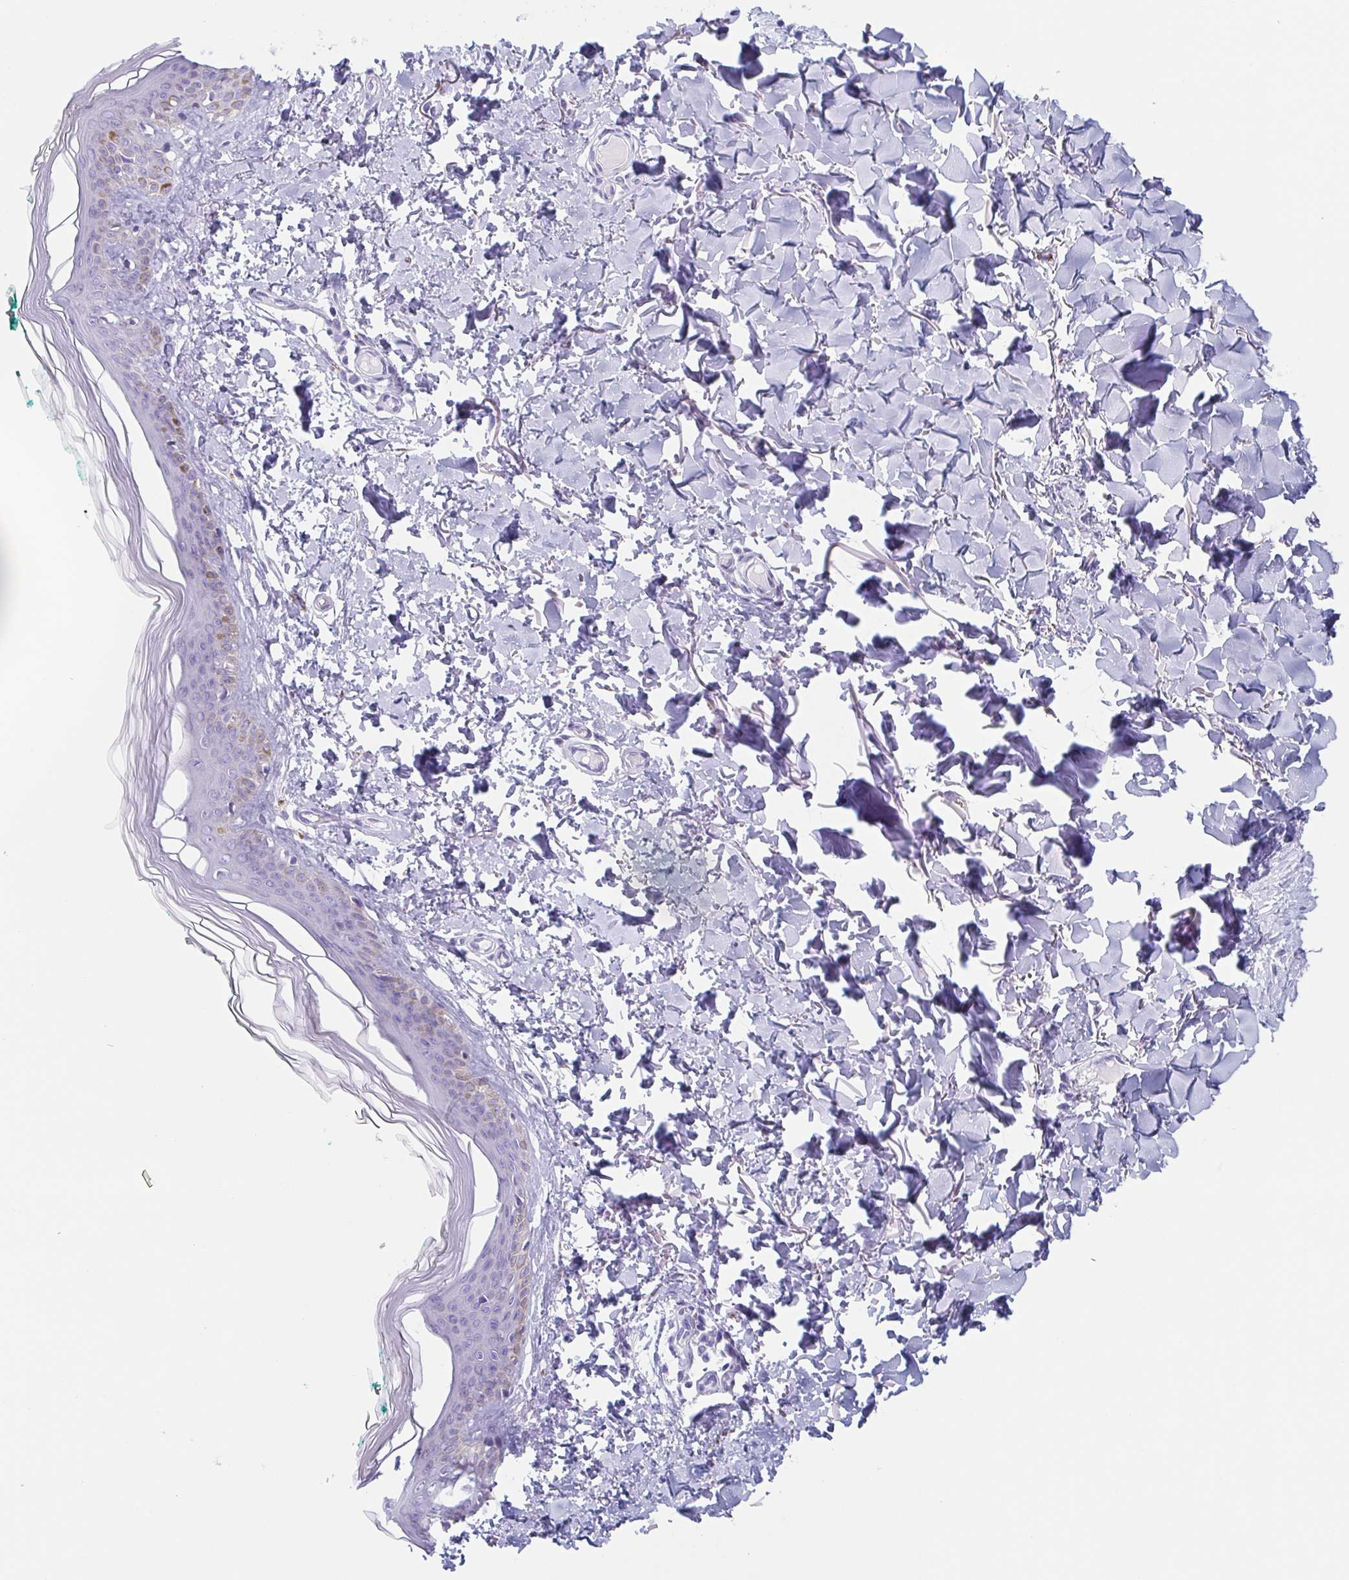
{"staining": {"intensity": "negative", "quantity": "none", "location": "none"}, "tissue": "skin", "cell_type": "Fibroblasts", "image_type": "normal", "snomed": [{"axis": "morphology", "description": "Normal tissue, NOS"}, {"axis": "topography", "description": "Skin"}, {"axis": "topography", "description": "Peripheral nerve tissue"}], "caption": "Image shows no significant protein staining in fibroblasts of unremarkable skin.", "gene": "TAGLN3", "patient": {"sex": "female", "age": 45}}